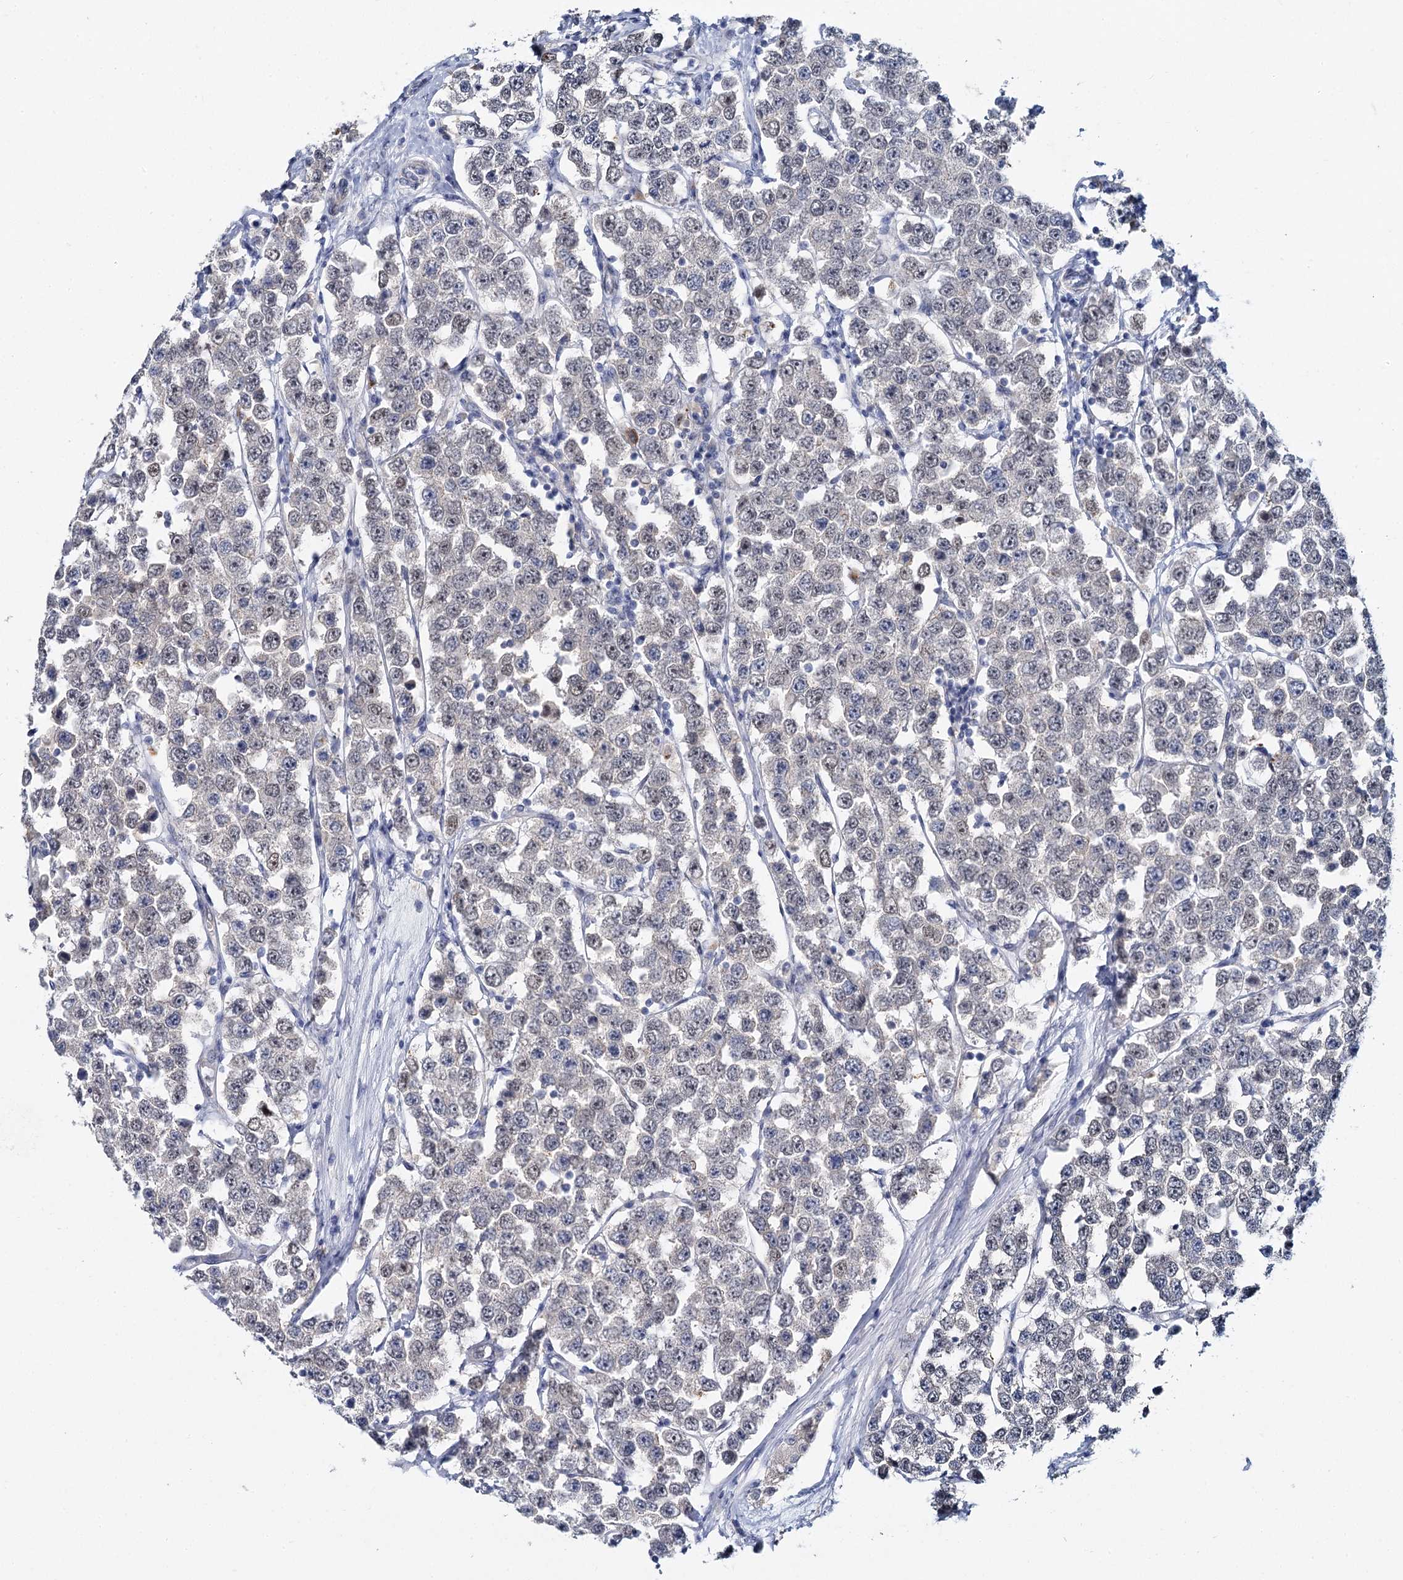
{"staining": {"intensity": "negative", "quantity": "none", "location": "none"}, "tissue": "testis cancer", "cell_type": "Tumor cells", "image_type": "cancer", "snomed": [{"axis": "morphology", "description": "Seminoma, NOS"}, {"axis": "topography", "description": "Testis"}], "caption": "A histopathology image of human seminoma (testis) is negative for staining in tumor cells.", "gene": "ACRBP", "patient": {"sex": "male", "age": 28}}